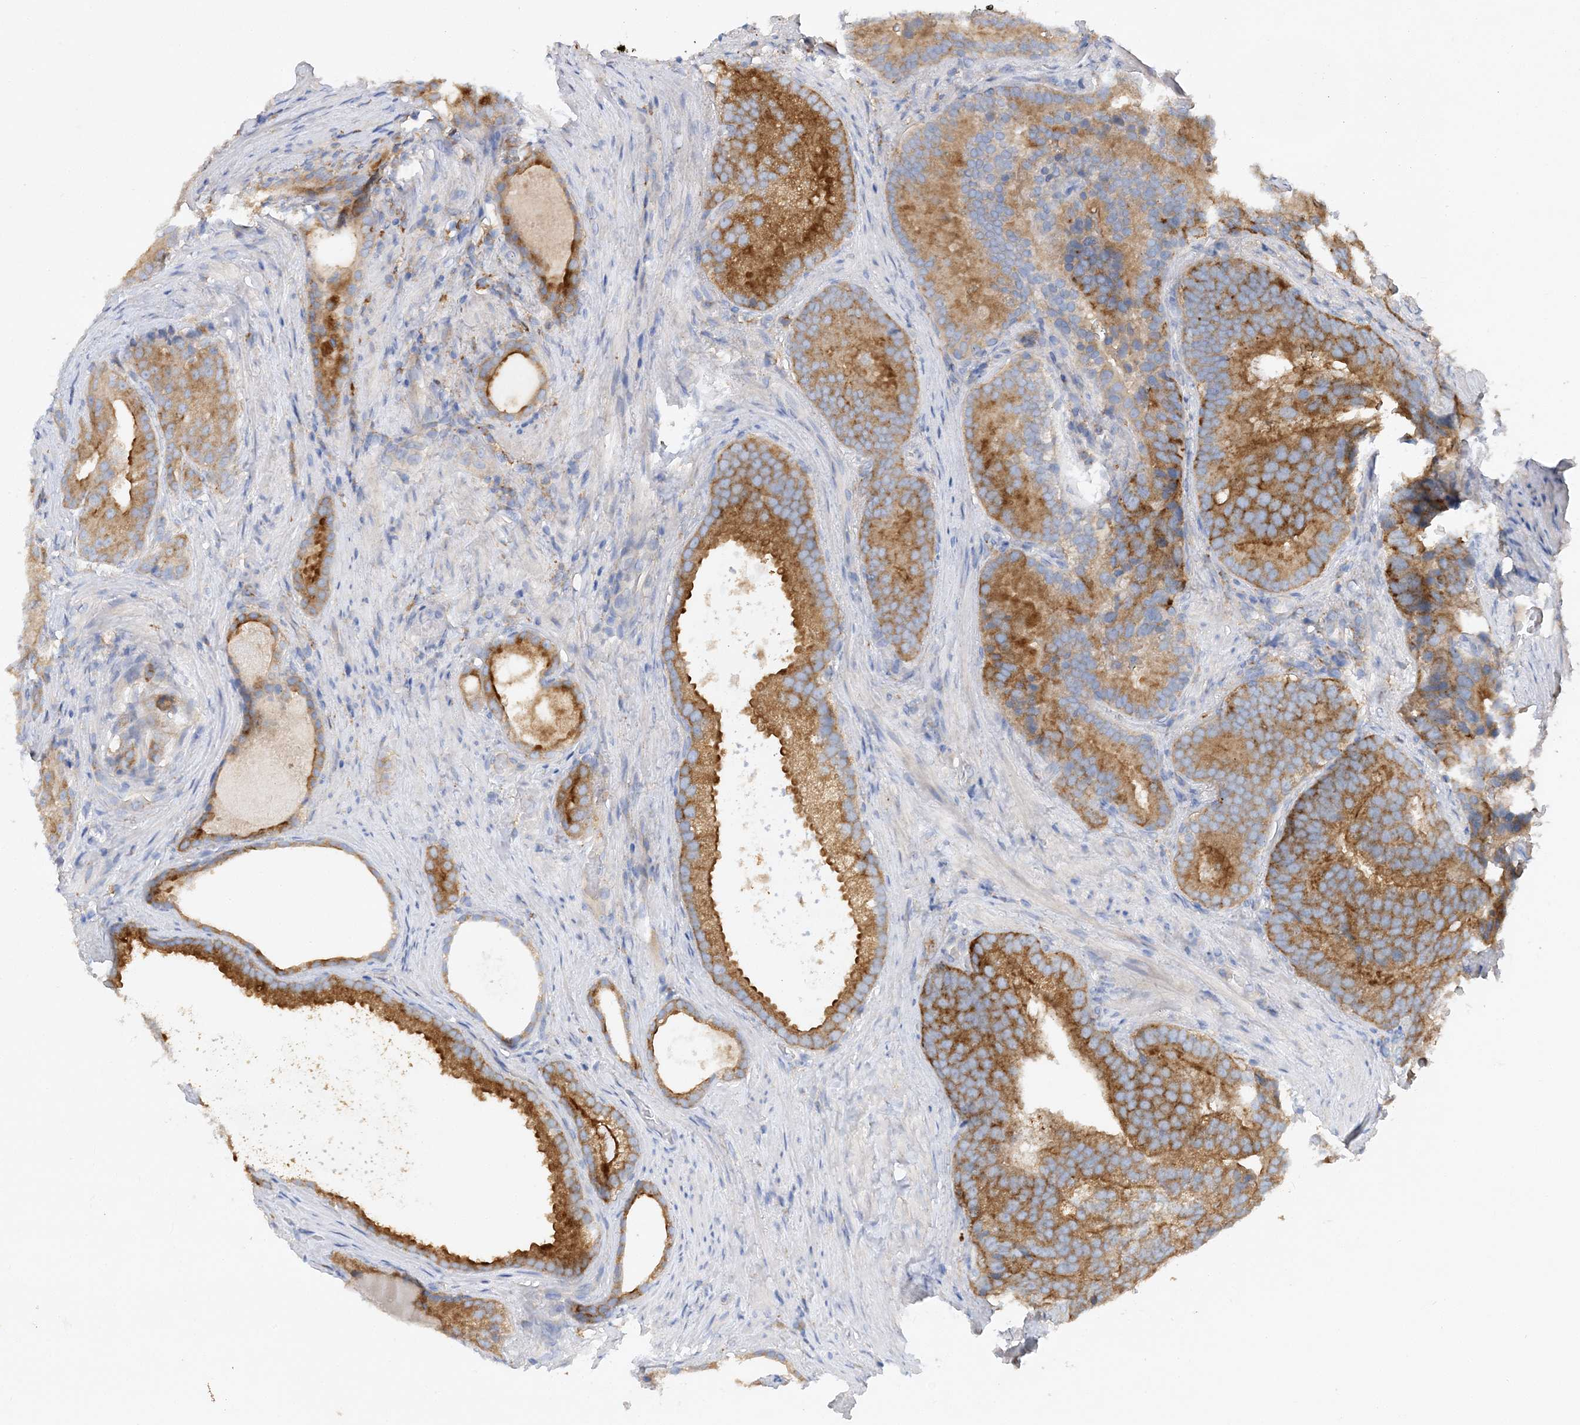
{"staining": {"intensity": "strong", "quantity": ">75%", "location": "cytoplasmic/membranous"}, "tissue": "prostate cancer", "cell_type": "Tumor cells", "image_type": "cancer", "snomed": [{"axis": "morphology", "description": "Adenocarcinoma, Low grade"}, {"axis": "topography", "description": "Prostate"}], "caption": "Brown immunohistochemical staining in prostate cancer reveals strong cytoplasmic/membranous staining in about >75% of tumor cells.", "gene": "GRINA", "patient": {"sex": "male", "age": 71}}